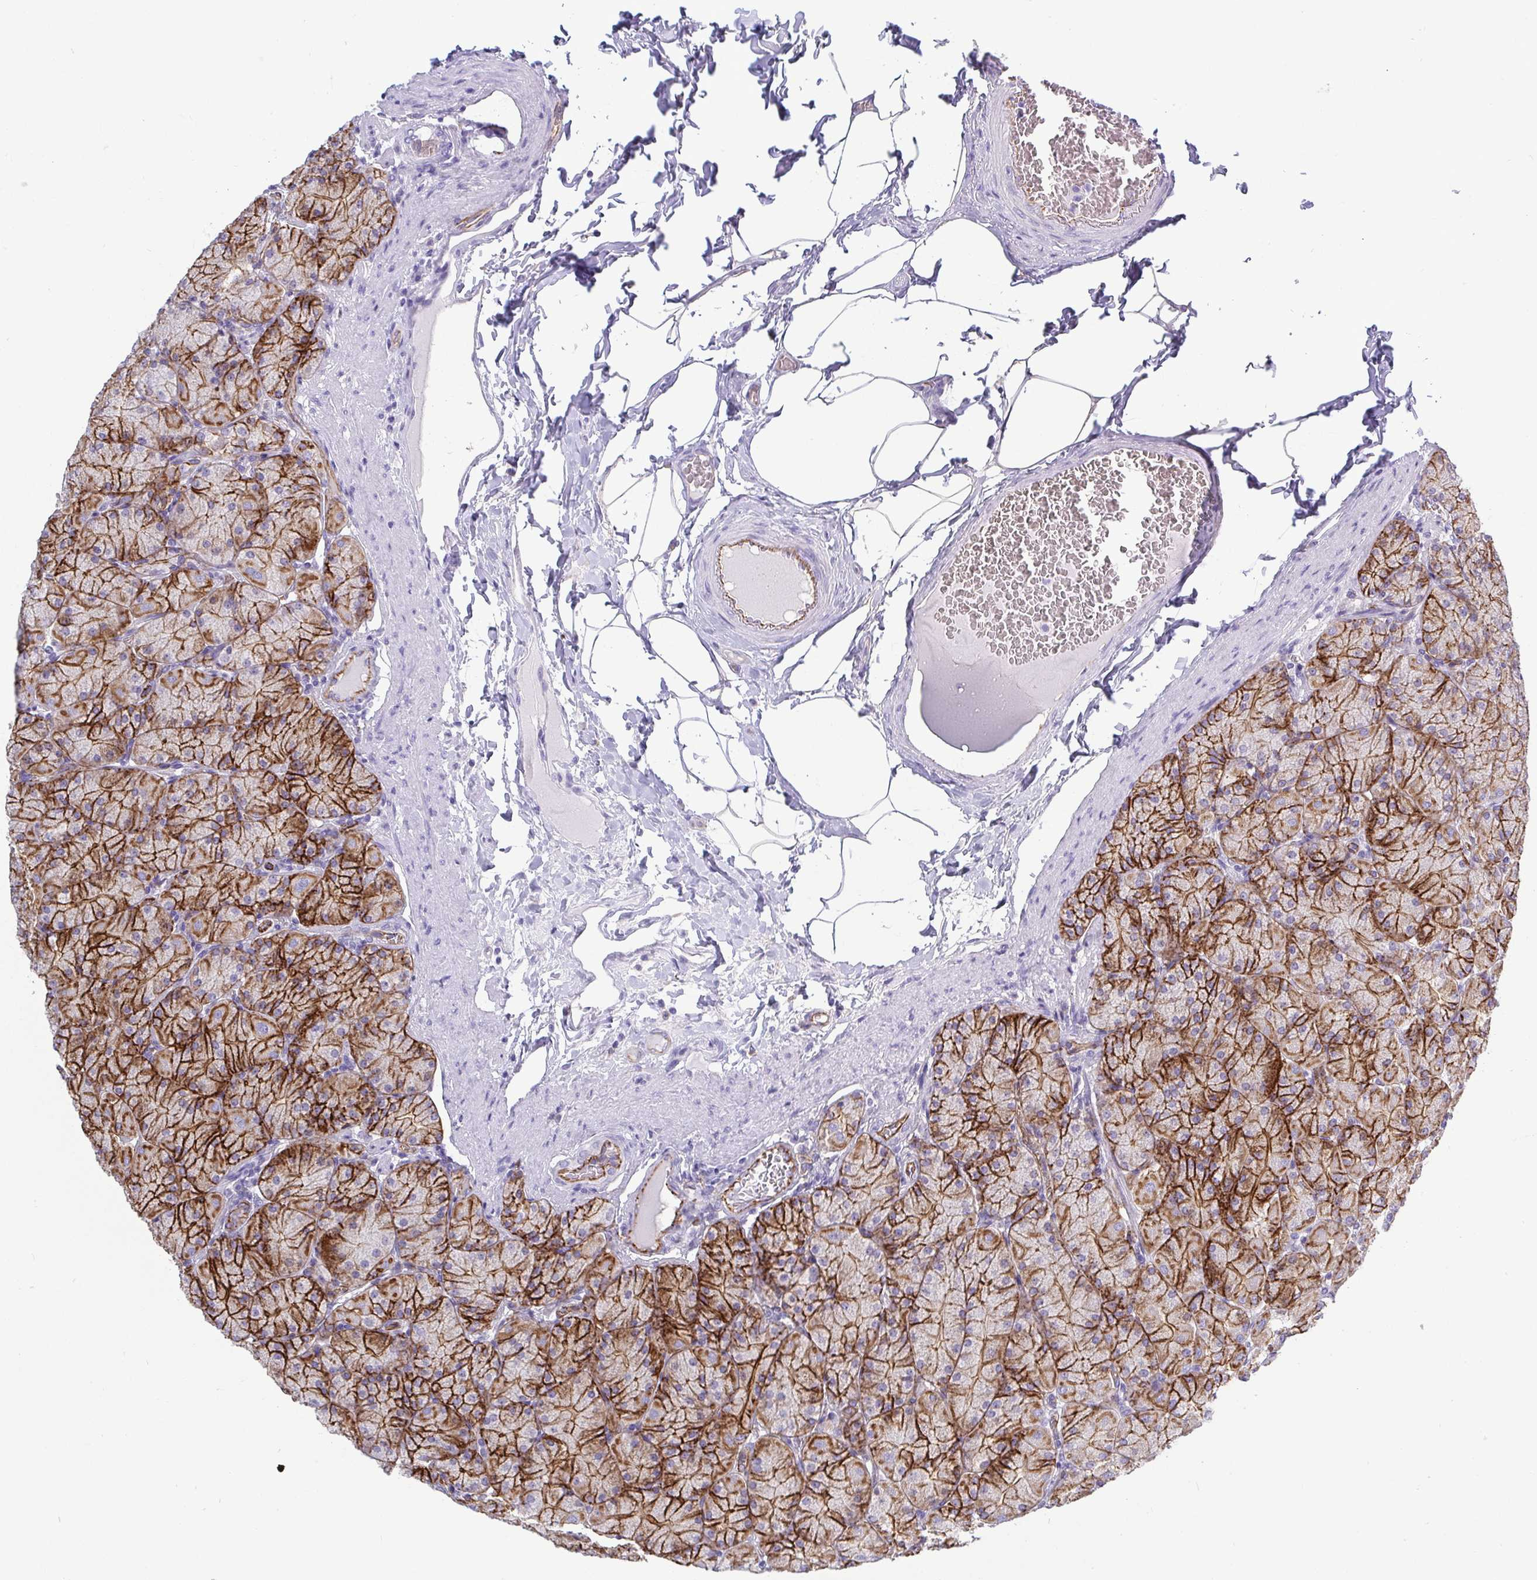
{"staining": {"intensity": "strong", "quantity": ">75%", "location": "cytoplasmic/membranous"}, "tissue": "stomach", "cell_type": "Glandular cells", "image_type": "normal", "snomed": [{"axis": "morphology", "description": "Normal tissue, NOS"}, {"axis": "topography", "description": "Stomach, upper"}], "caption": "A high-resolution image shows immunohistochemistry staining of benign stomach, which demonstrates strong cytoplasmic/membranous expression in approximately >75% of glandular cells. (brown staining indicates protein expression, while blue staining denotes nuclei).", "gene": "LIMA1", "patient": {"sex": "female", "age": 56}}